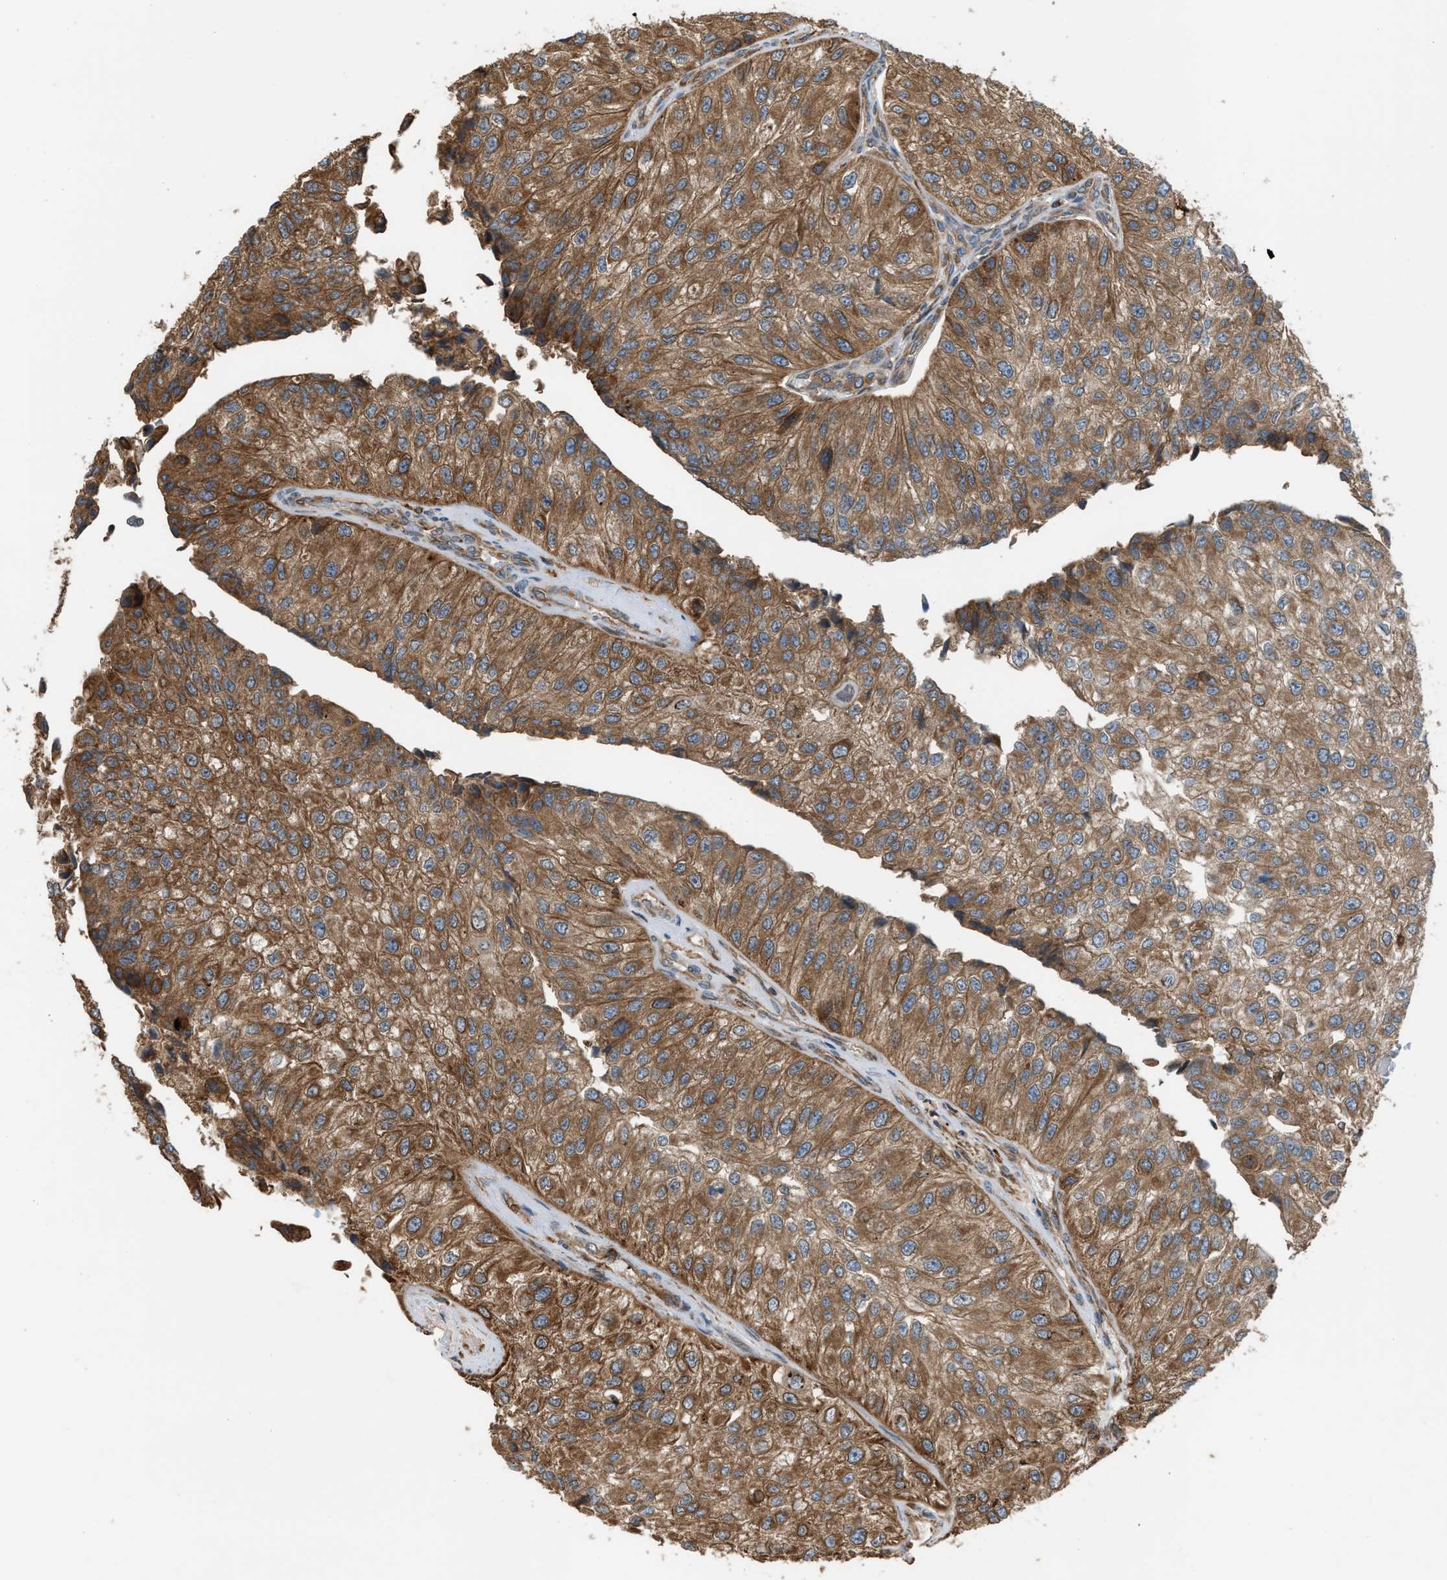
{"staining": {"intensity": "moderate", "quantity": ">75%", "location": "cytoplasmic/membranous"}, "tissue": "urothelial cancer", "cell_type": "Tumor cells", "image_type": "cancer", "snomed": [{"axis": "morphology", "description": "Urothelial carcinoma, High grade"}, {"axis": "topography", "description": "Kidney"}, {"axis": "topography", "description": "Urinary bladder"}], "caption": "Moderate cytoplasmic/membranous protein staining is identified in about >75% of tumor cells in urothelial carcinoma (high-grade).", "gene": "BAIAP2L1", "patient": {"sex": "male", "age": 77}}